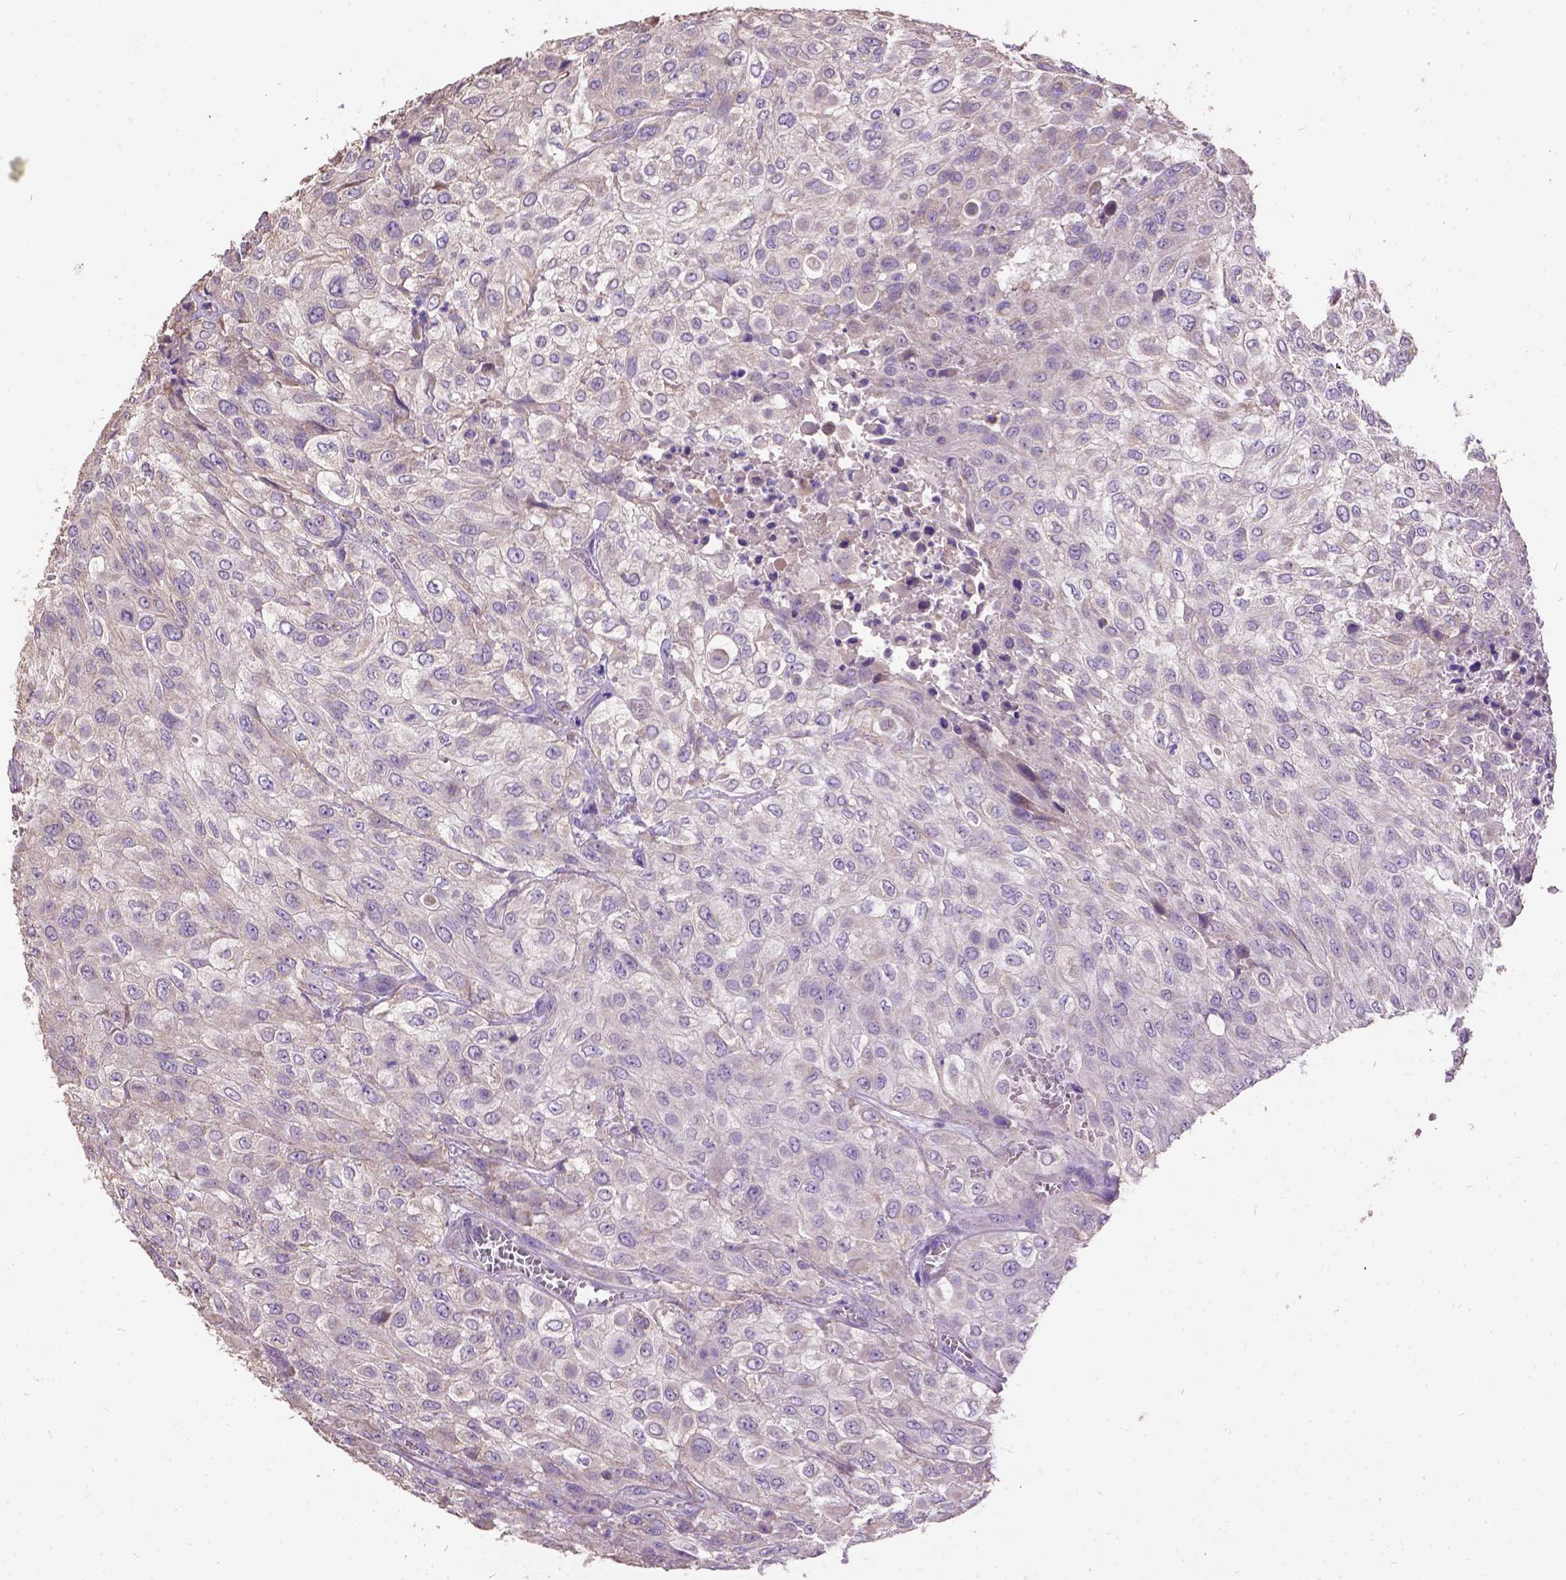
{"staining": {"intensity": "negative", "quantity": "none", "location": "none"}, "tissue": "urothelial cancer", "cell_type": "Tumor cells", "image_type": "cancer", "snomed": [{"axis": "morphology", "description": "Urothelial carcinoma, High grade"}, {"axis": "topography", "description": "Urinary bladder"}], "caption": "This is an IHC histopathology image of high-grade urothelial carcinoma. There is no positivity in tumor cells.", "gene": "DQX1", "patient": {"sex": "male", "age": 57}}